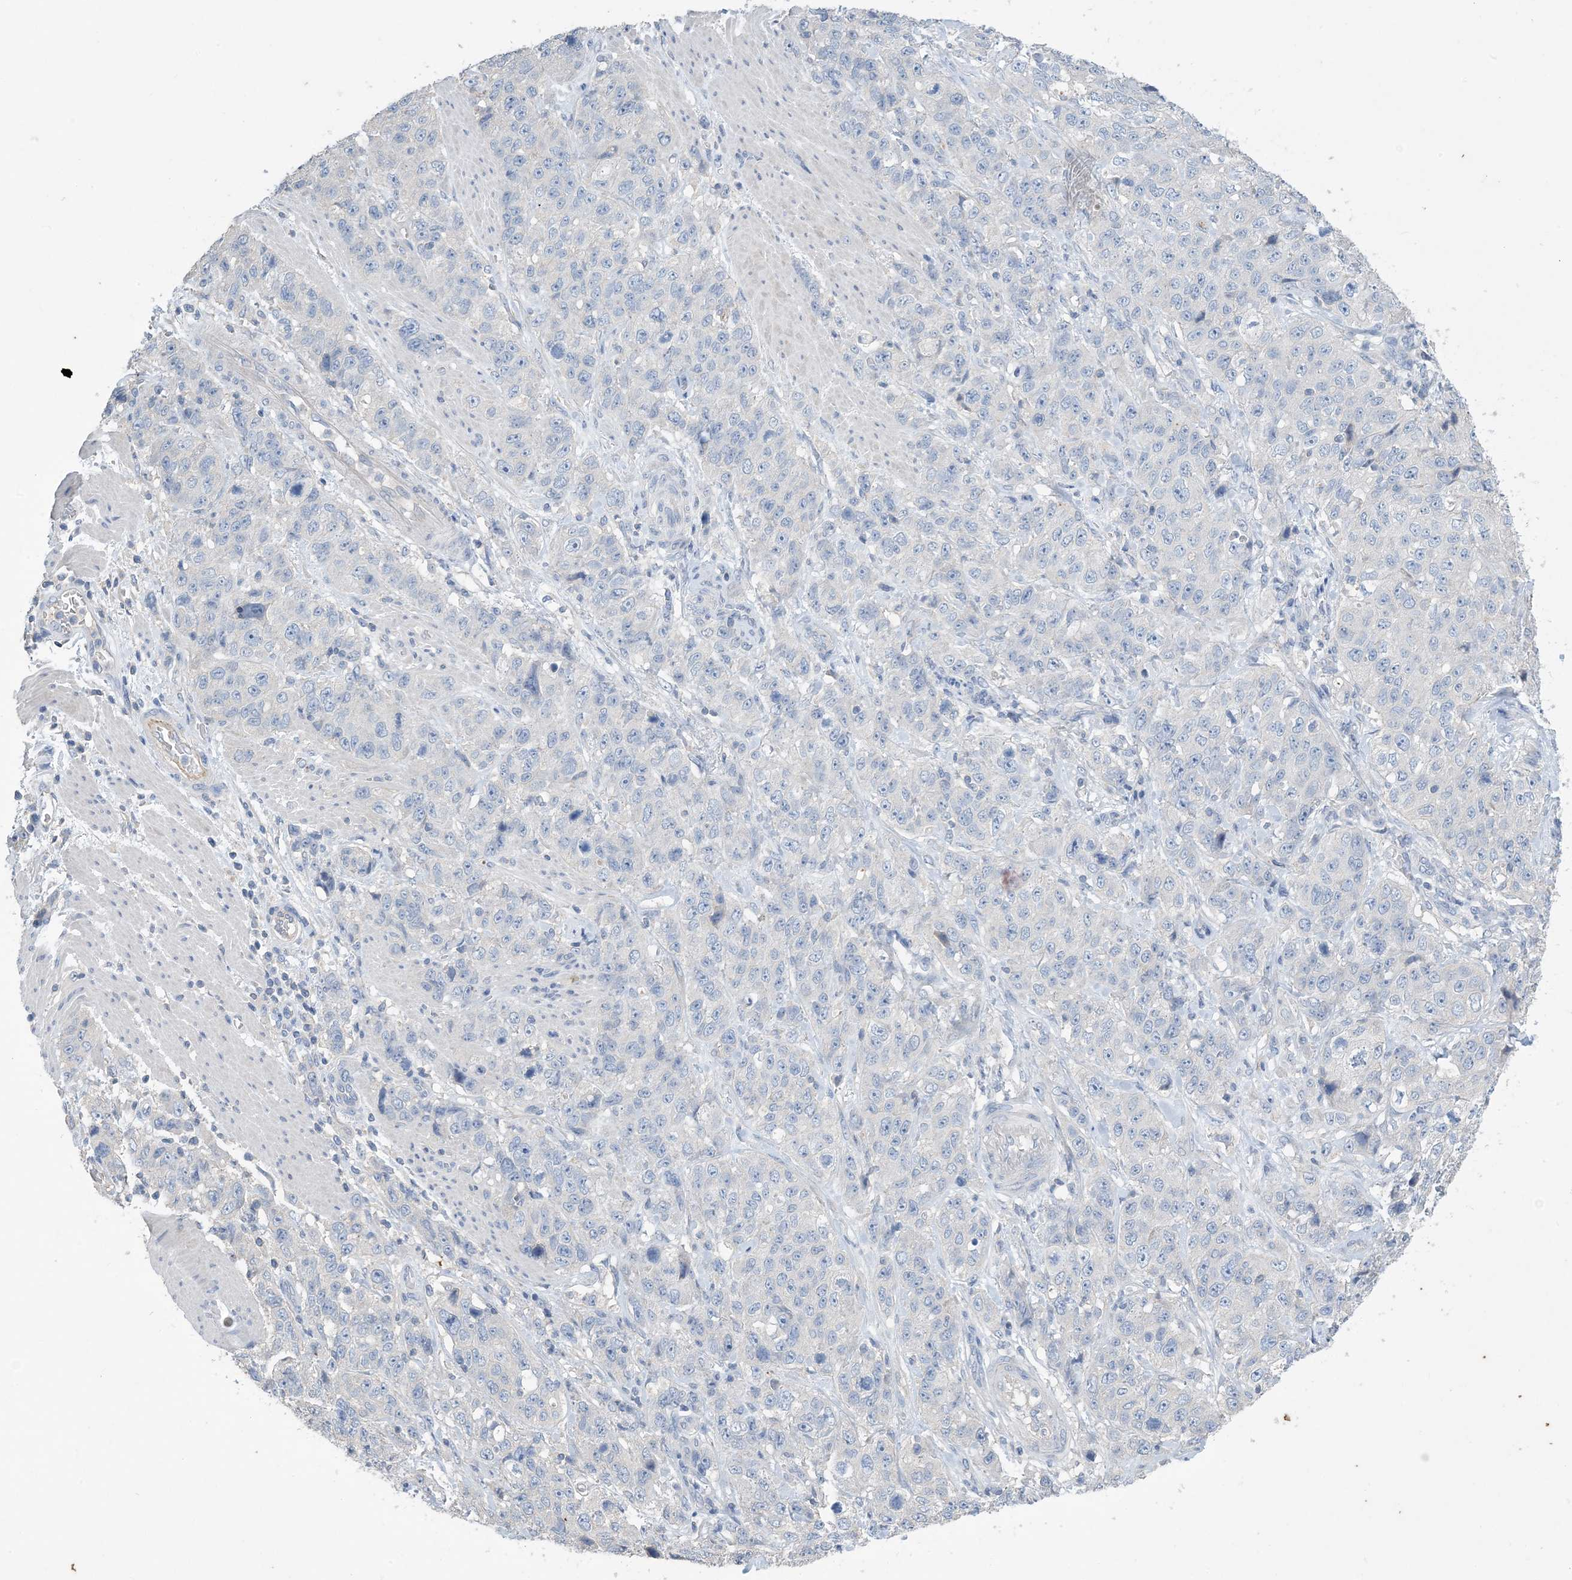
{"staining": {"intensity": "negative", "quantity": "none", "location": "none"}, "tissue": "stomach cancer", "cell_type": "Tumor cells", "image_type": "cancer", "snomed": [{"axis": "morphology", "description": "Adenocarcinoma, NOS"}, {"axis": "topography", "description": "Stomach"}], "caption": "Immunohistochemistry (IHC) photomicrograph of adenocarcinoma (stomach) stained for a protein (brown), which demonstrates no expression in tumor cells.", "gene": "KPRP", "patient": {"sex": "male", "age": 48}}